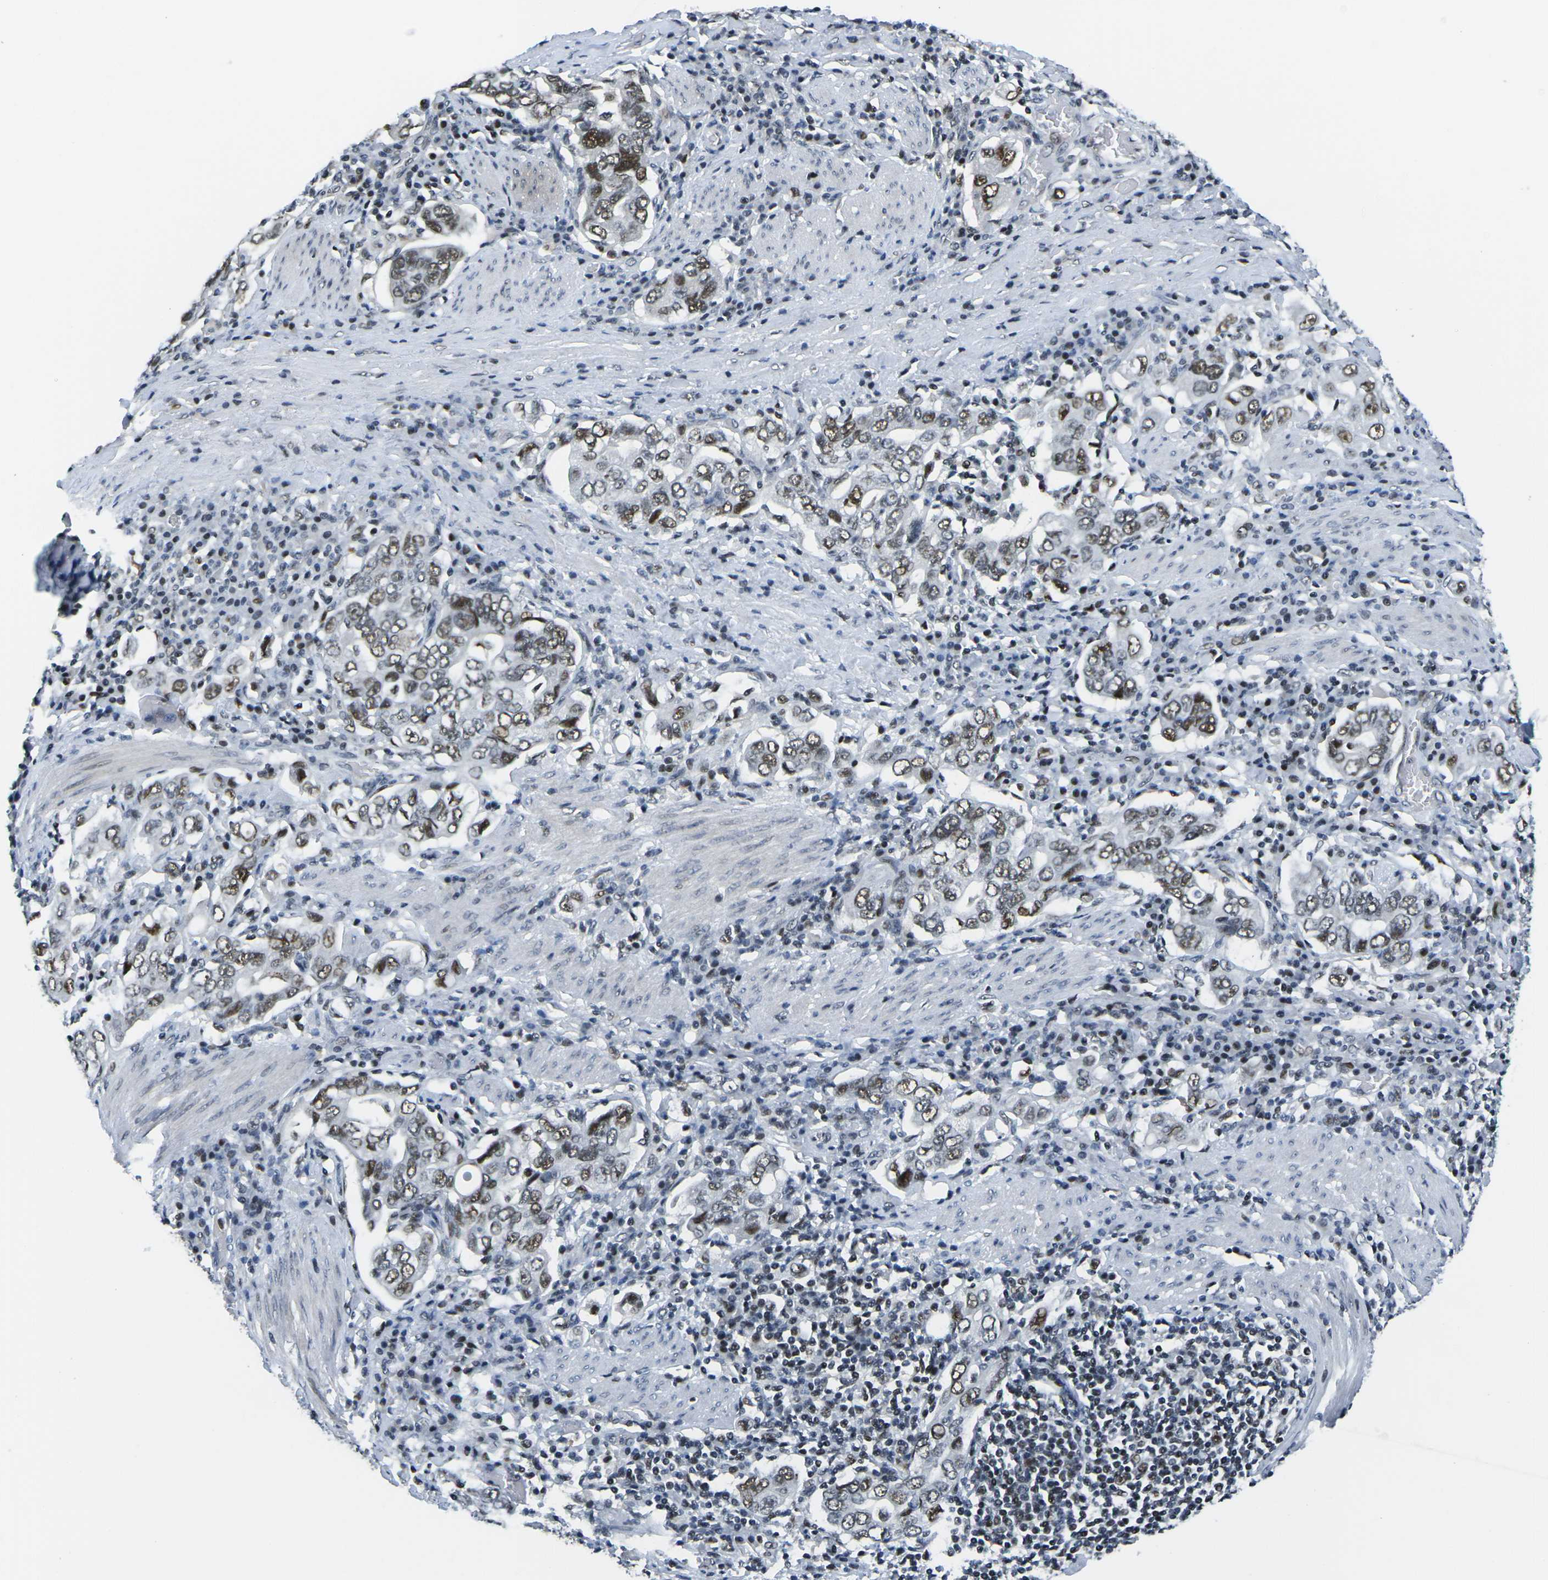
{"staining": {"intensity": "strong", "quantity": ">75%", "location": "nuclear"}, "tissue": "stomach cancer", "cell_type": "Tumor cells", "image_type": "cancer", "snomed": [{"axis": "morphology", "description": "Adenocarcinoma, NOS"}, {"axis": "topography", "description": "Stomach, upper"}], "caption": "A high amount of strong nuclear expression is identified in approximately >75% of tumor cells in stomach cancer tissue. (brown staining indicates protein expression, while blue staining denotes nuclei).", "gene": "PRPF8", "patient": {"sex": "male", "age": 62}}